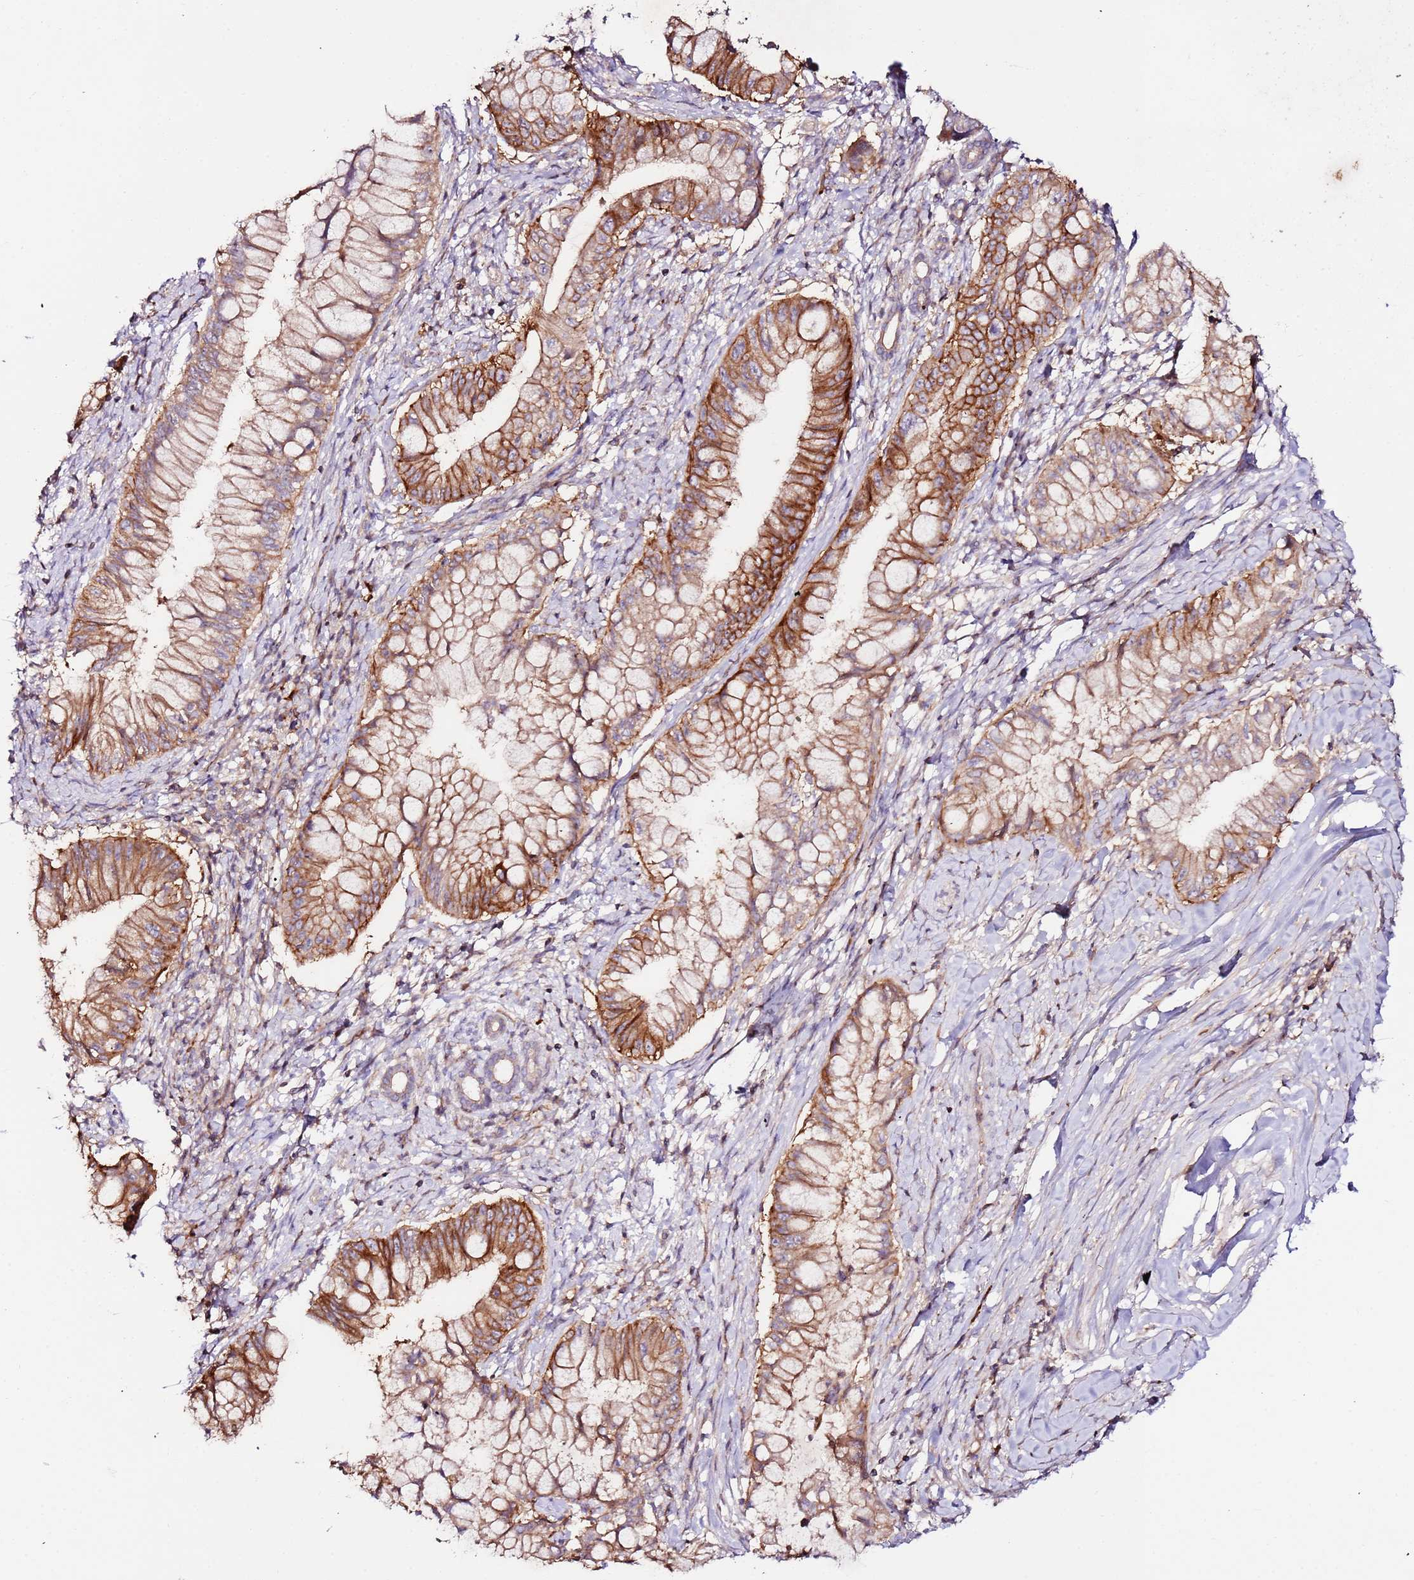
{"staining": {"intensity": "strong", "quantity": ">75%", "location": "cytoplasmic/membranous"}, "tissue": "pancreatic cancer", "cell_type": "Tumor cells", "image_type": "cancer", "snomed": [{"axis": "morphology", "description": "Adenocarcinoma, NOS"}, {"axis": "topography", "description": "Pancreas"}], "caption": "A brown stain highlights strong cytoplasmic/membranous positivity of a protein in human pancreatic adenocarcinoma tumor cells.", "gene": "FLVCR1", "patient": {"sex": "male", "age": 48}}